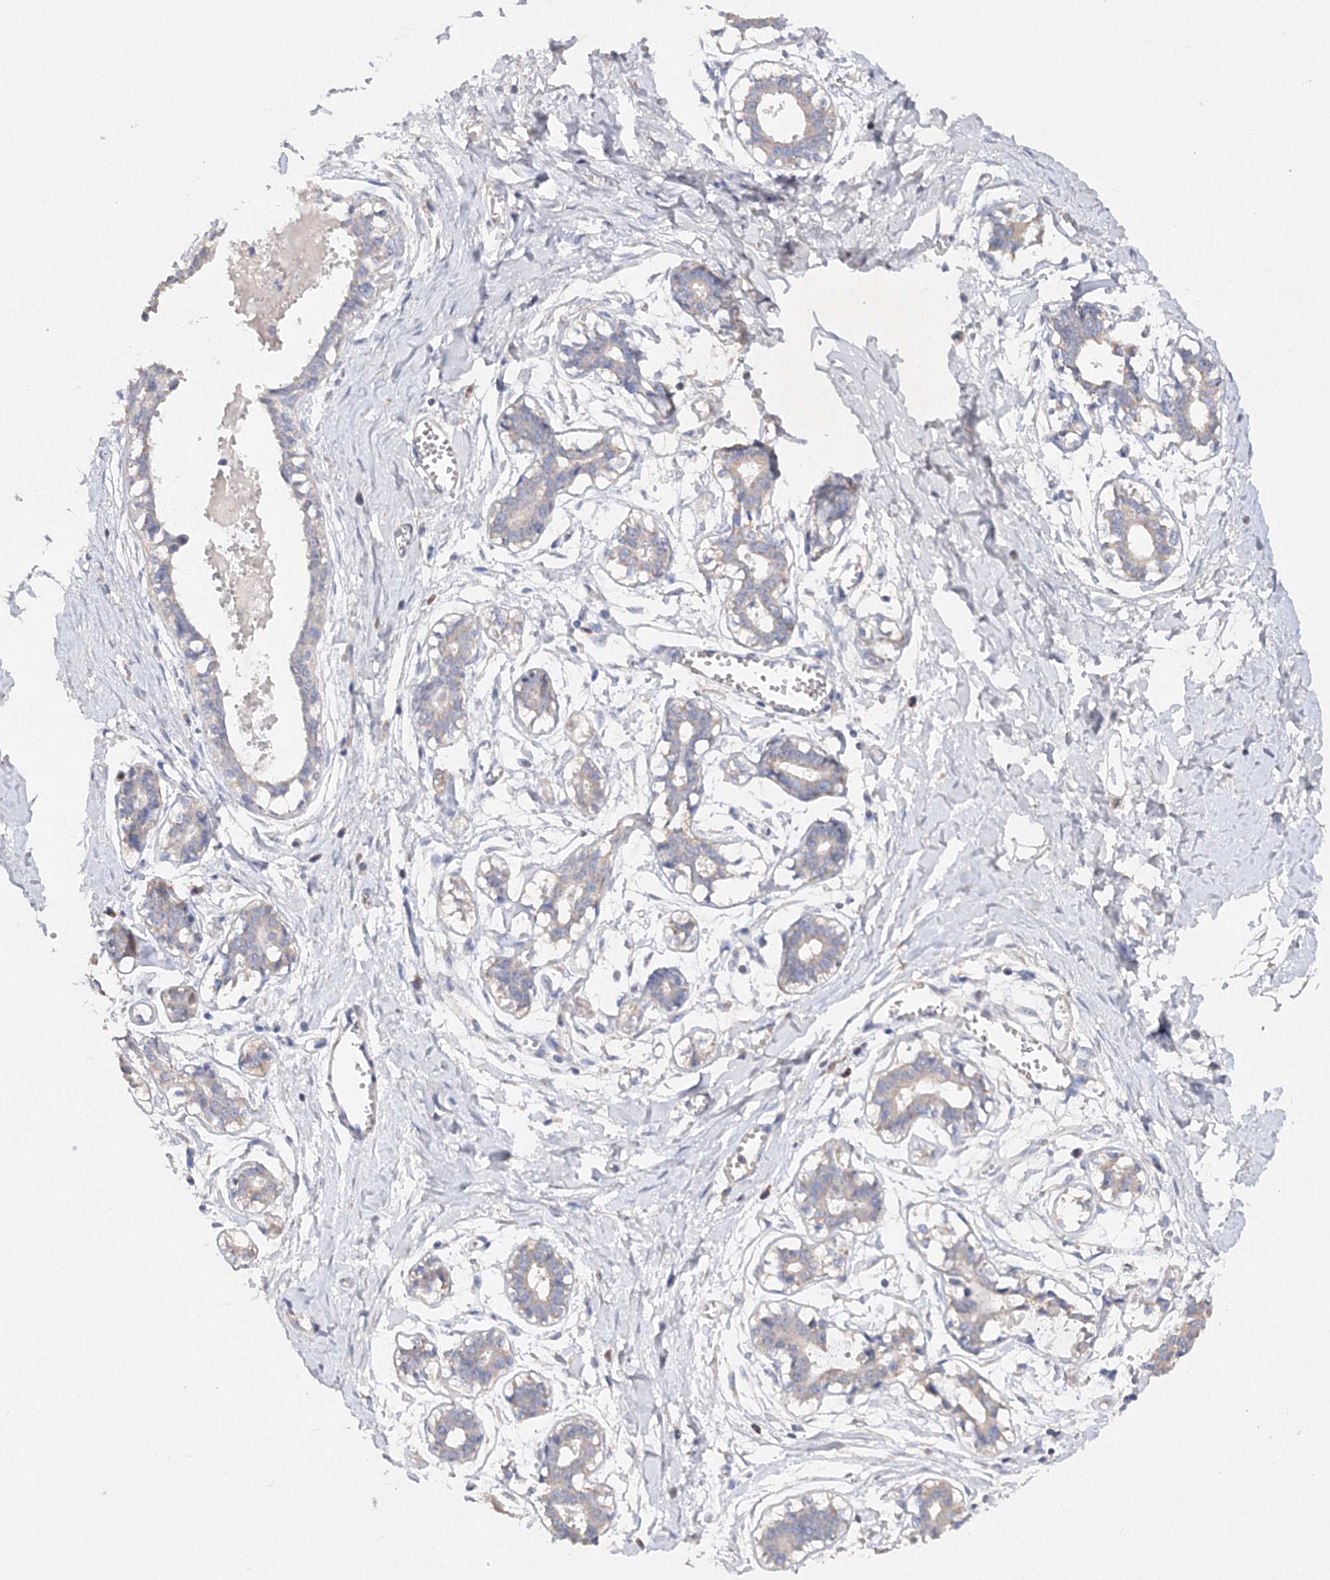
{"staining": {"intensity": "negative", "quantity": "none", "location": "none"}, "tissue": "breast", "cell_type": "Adipocytes", "image_type": "normal", "snomed": [{"axis": "morphology", "description": "Normal tissue, NOS"}, {"axis": "topography", "description": "Breast"}], "caption": "The image demonstrates no staining of adipocytes in unremarkable breast.", "gene": "GLS", "patient": {"sex": "female", "age": 27}}